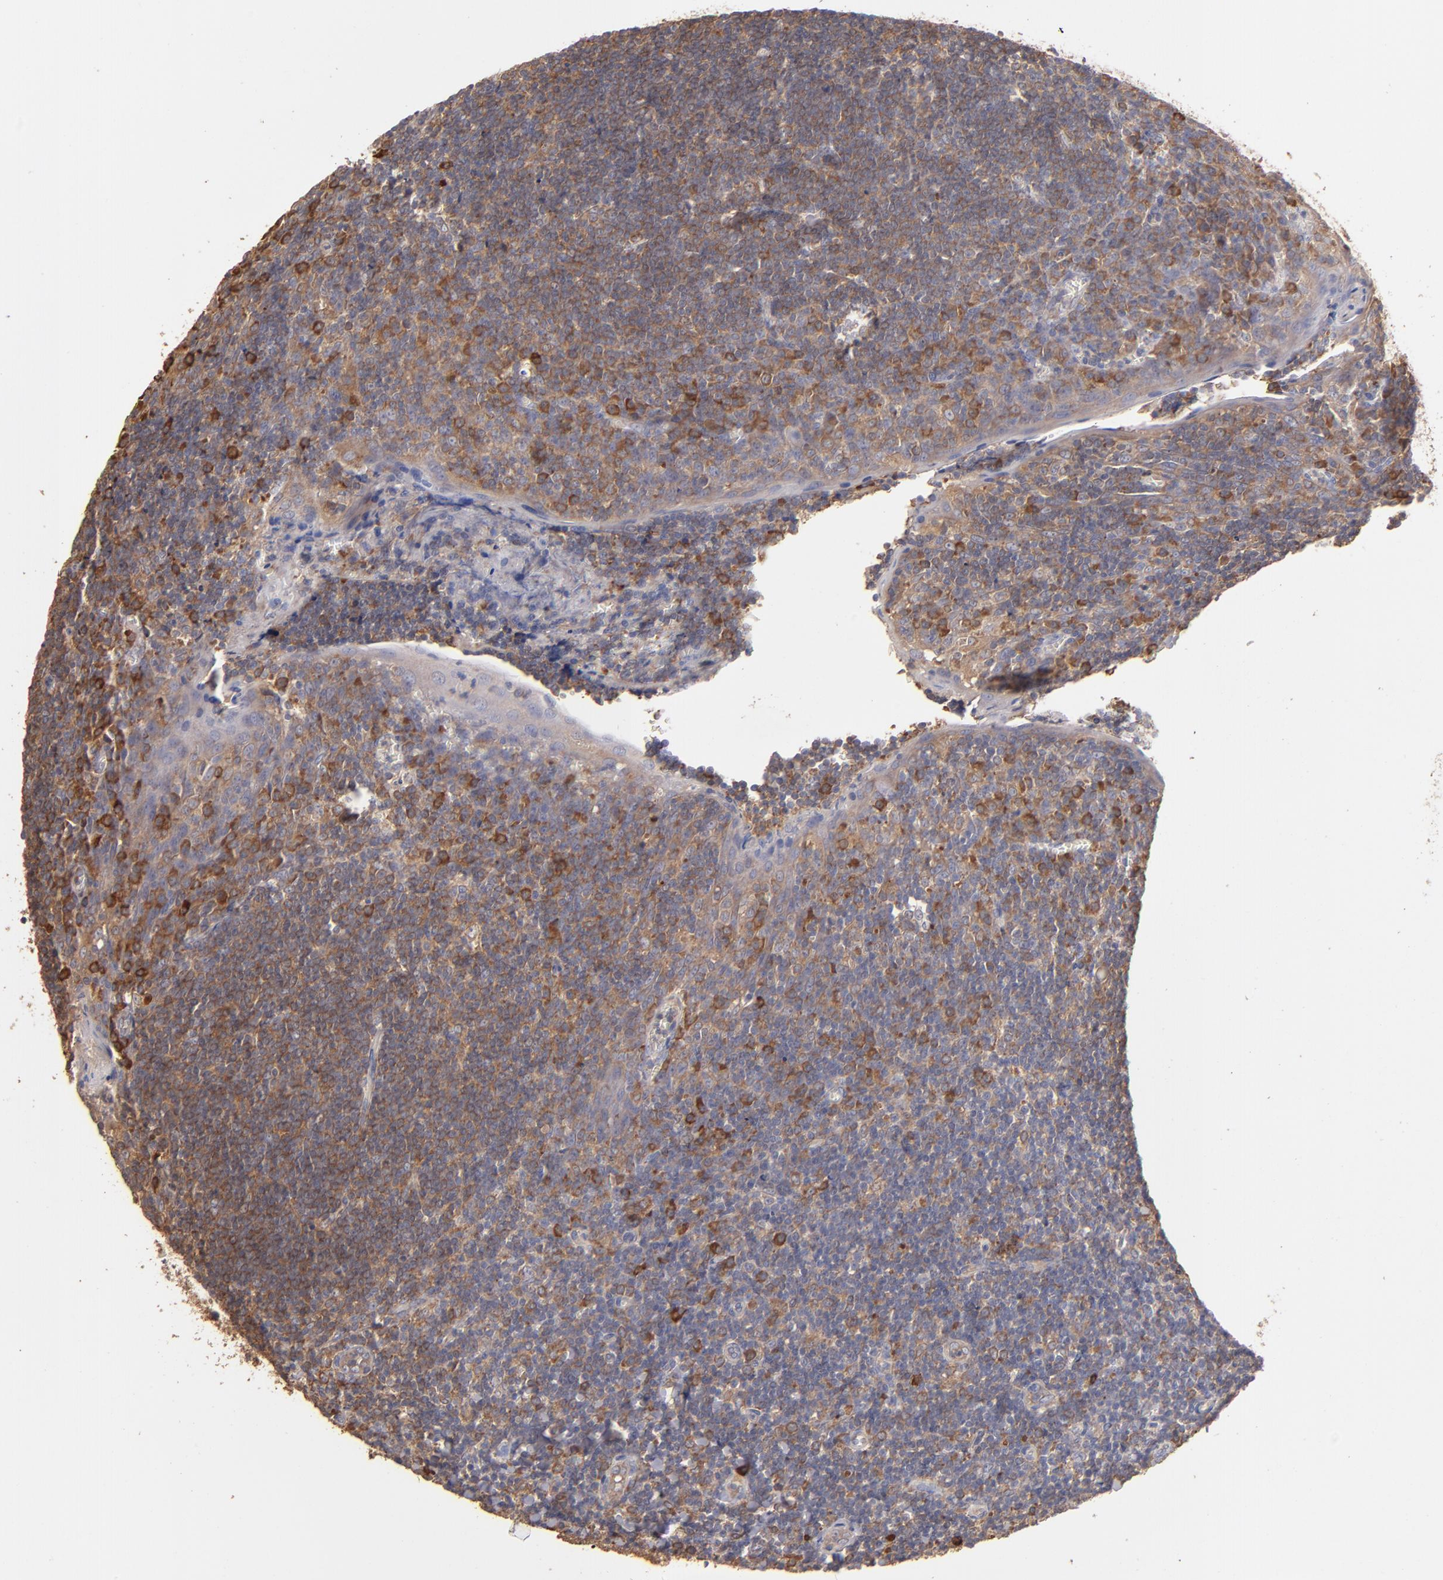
{"staining": {"intensity": "moderate", "quantity": "25%-75%", "location": "cytoplasmic/membranous"}, "tissue": "tonsil", "cell_type": "Germinal center cells", "image_type": "normal", "snomed": [{"axis": "morphology", "description": "Normal tissue, NOS"}, {"axis": "topography", "description": "Tonsil"}], "caption": "Immunohistochemistry staining of benign tonsil, which reveals medium levels of moderate cytoplasmic/membranous positivity in about 25%-75% of germinal center cells indicating moderate cytoplasmic/membranous protein positivity. The staining was performed using DAB (3,3'-diaminobenzidine) (brown) for protein detection and nuclei were counterstained in hematoxylin (blue).", "gene": "NFKBIE", "patient": {"sex": "male", "age": 20}}